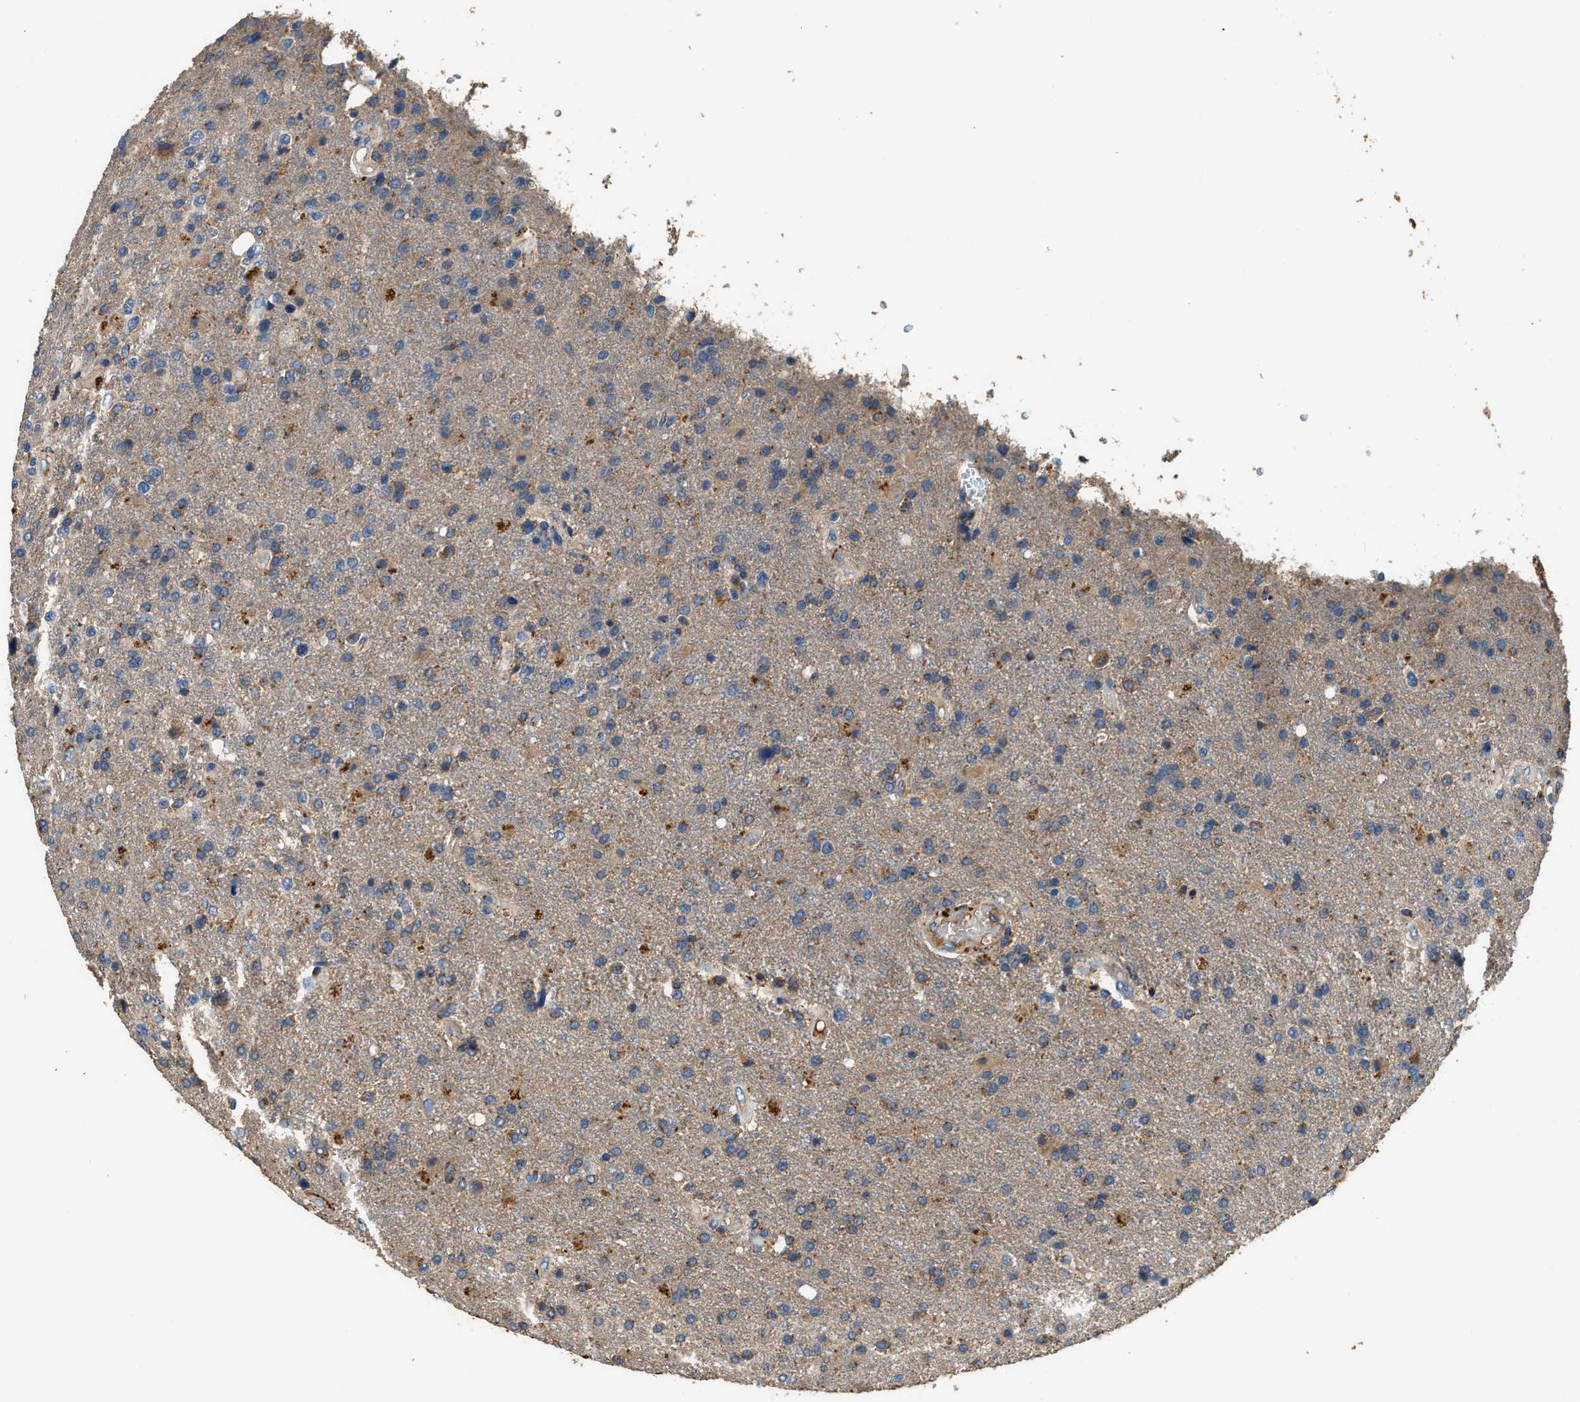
{"staining": {"intensity": "negative", "quantity": "none", "location": "none"}, "tissue": "glioma", "cell_type": "Tumor cells", "image_type": "cancer", "snomed": [{"axis": "morphology", "description": "Glioma, malignant, High grade"}, {"axis": "topography", "description": "Brain"}], "caption": "High magnification brightfield microscopy of glioma stained with DAB (brown) and counterstained with hematoxylin (blue): tumor cells show no significant staining.", "gene": "BLOC1S1", "patient": {"sex": "male", "age": 72}}